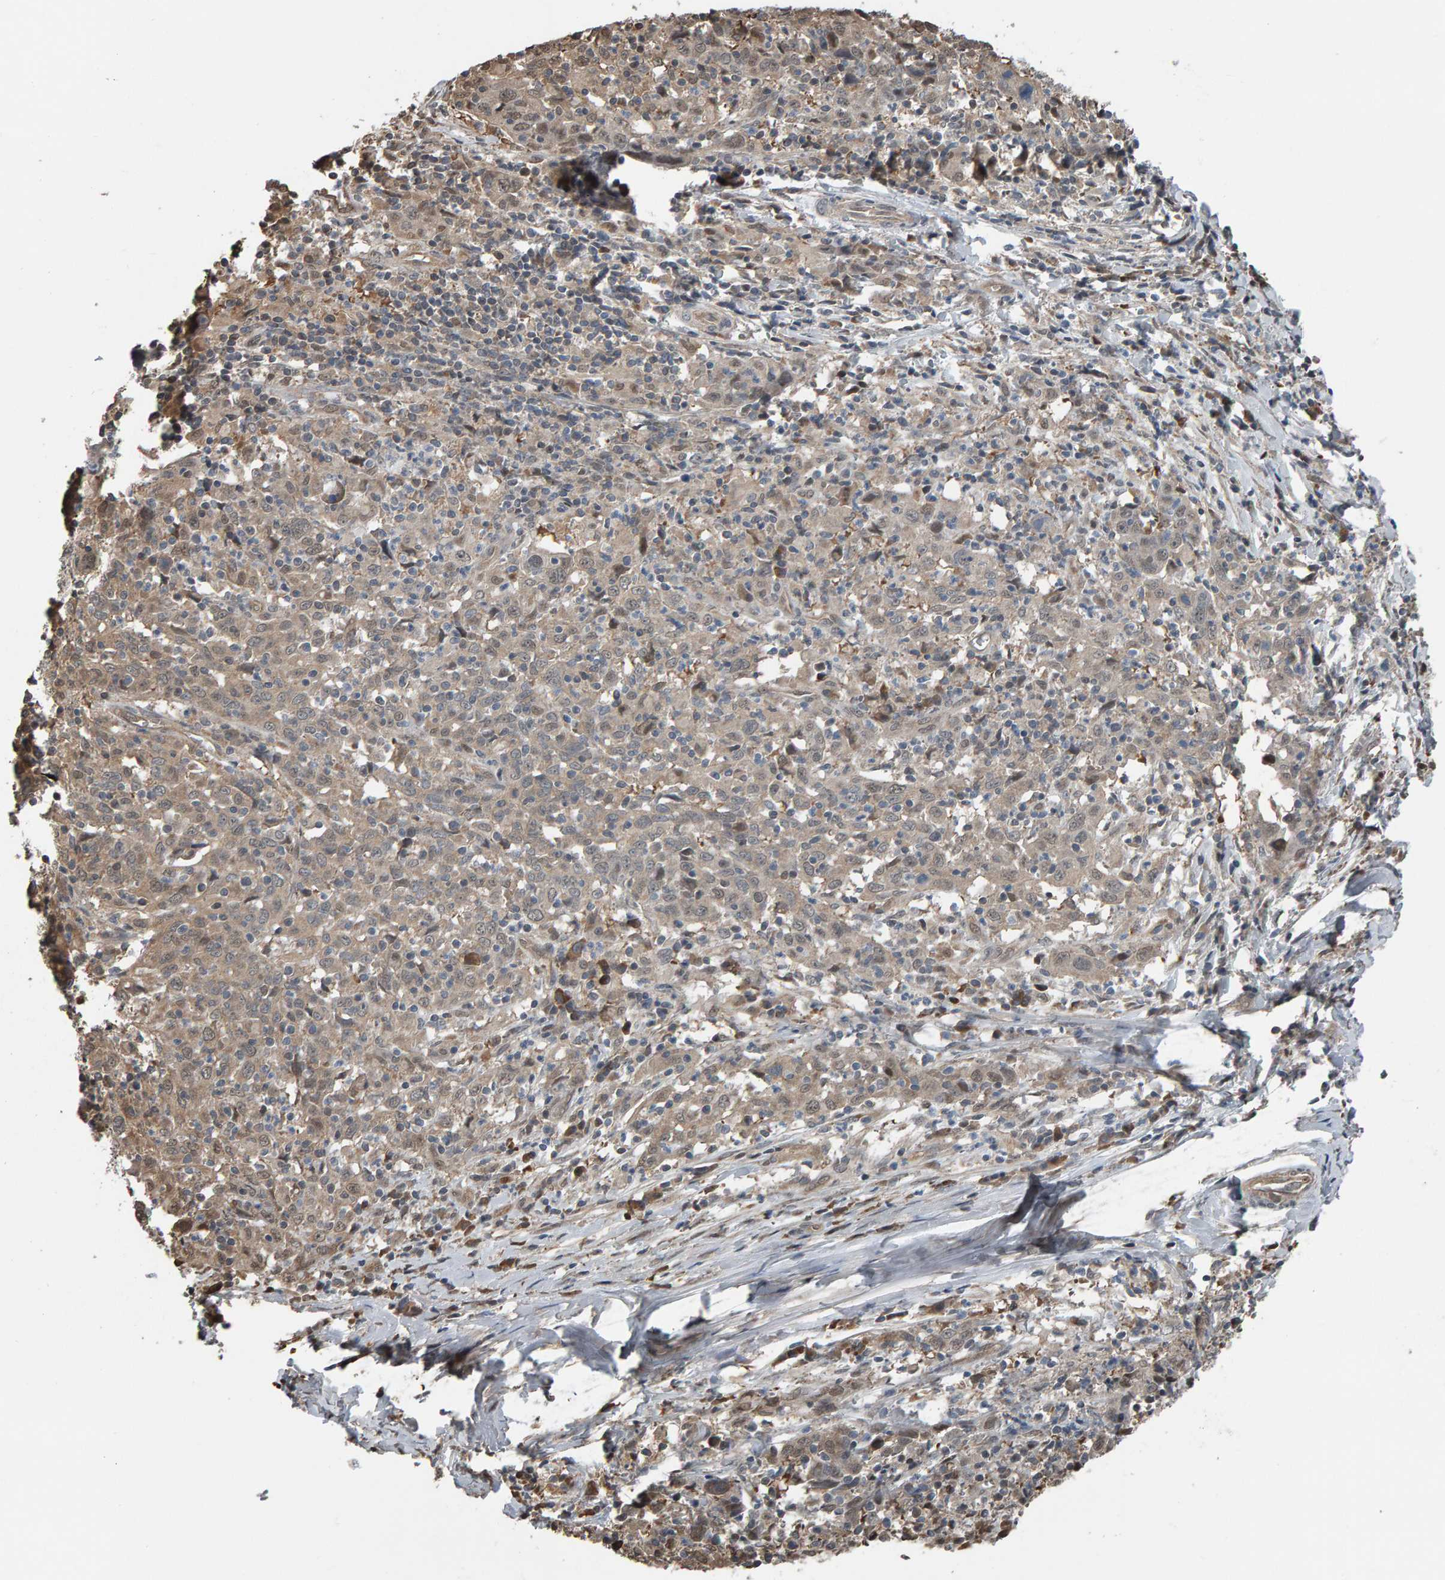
{"staining": {"intensity": "weak", "quantity": "25%-75%", "location": "cytoplasmic/membranous"}, "tissue": "cervical cancer", "cell_type": "Tumor cells", "image_type": "cancer", "snomed": [{"axis": "morphology", "description": "Squamous cell carcinoma, NOS"}, {"axis": "topography", "description": "Cervix"}], "caption": "A high-resolution photomicrograph shows immunohistochemistry (IHC) staining of cervical squamous cell carcinoma, which reveals weak cytoplasmic/membranous expression in about 25%-75% of tumor cells. (brown staining indicates protein expression, while blue staining denotes nuclei).", "gene": "COASY", "patient": {"sex": "female", "age": 46}}